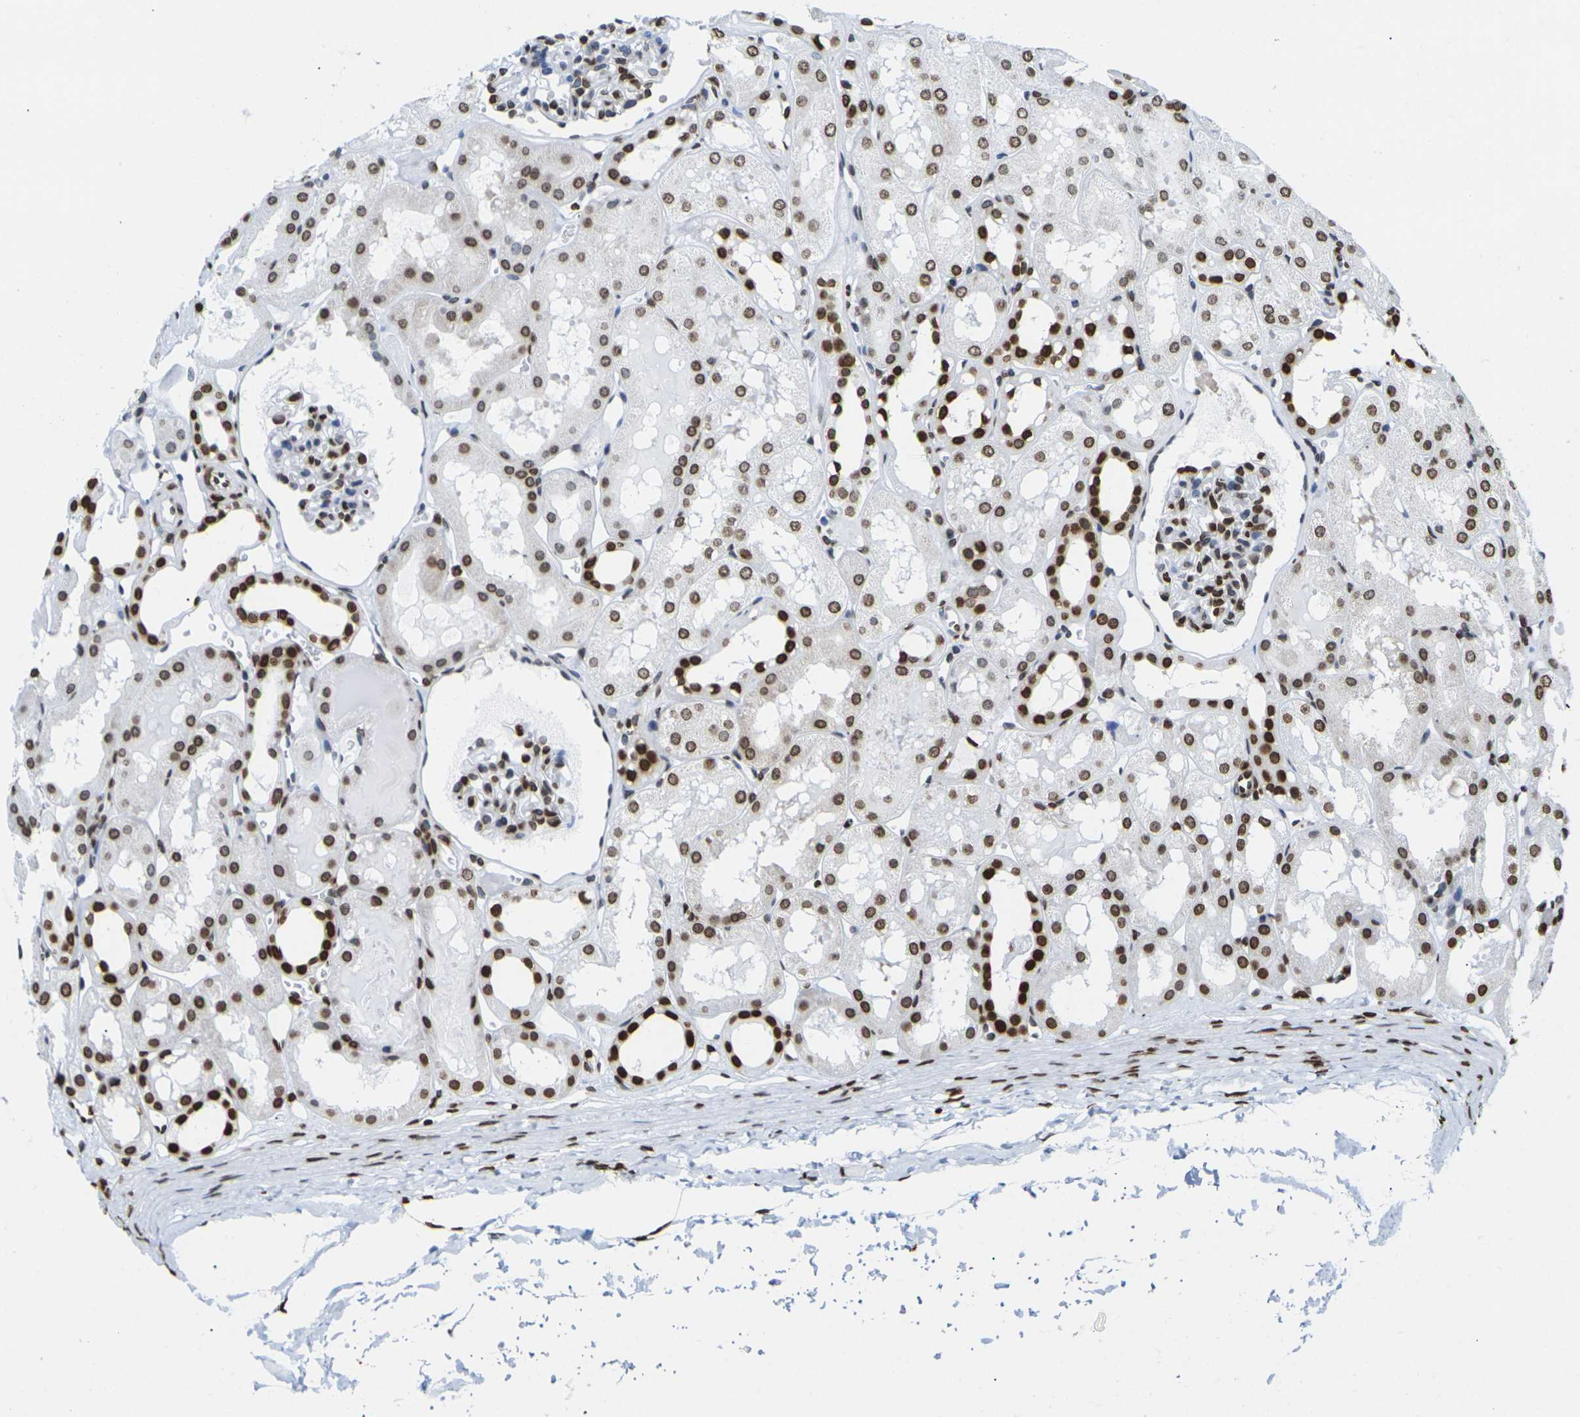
{"staining": {"intensity": "strong", "quantity": "25%-75%", "location": "cytoplasmic/membranous,nuclear"}, "tissue": "kidney", "cell_type": "Cells in glomeruli", "image_type": "normal", "snomed": [{"axis": "morphology", "description": "Normal tissue, NOS"}, {"axis": "topography", "description": "Kidney"}, {"axis": "topography", "description": "Urinary bladder"}], "caption": "Immunohistochemical staining of benign human kidney exhibits high levels of strong cytoplasmic/membranous,nuclear expression in approximately 25%-75% of cells in glomeruli.", "gene": "H2AC21", "patient": {"sex": "male", "age": 16}}